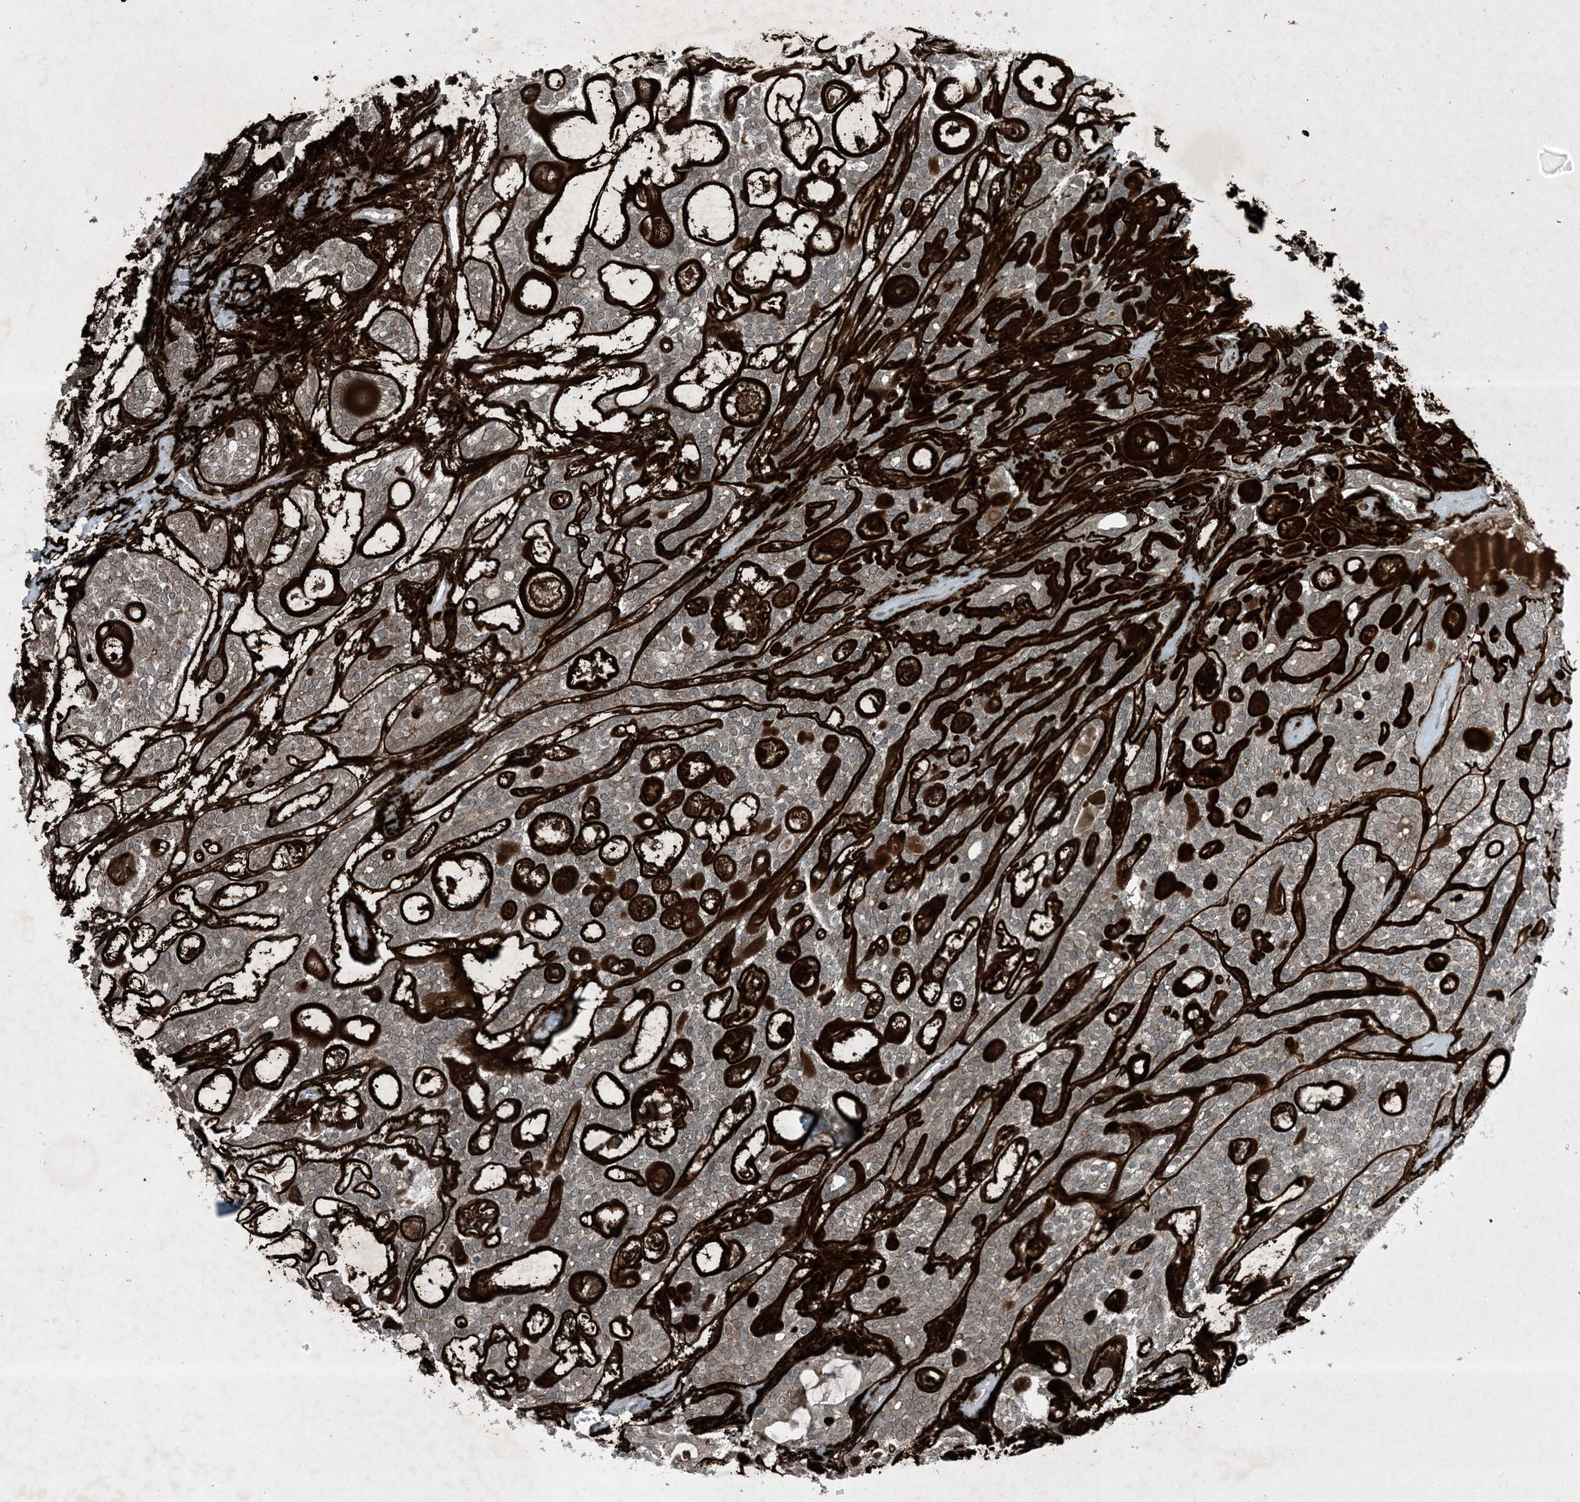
{"staining": {"intensity": "weak", "quantity": ">75%", "location": "cytoplasmic/membranous"}, "tissue": "head and neck cancer", "cell_type": "Tumor cells", "image_type": "cancer", "snomed": [{"axis": "morphology", "description": "Adenocarcinoma, NOS"}, {"axis": "topography", "description": "Head-Neck"}], "caption": "Weak cytoplasmic/membranous positivity is identified in about >75% of tumor cells in head and neck adenocarcinoma.", "gene": "MDN1", "patient": {"sex": "male", "age": 66}}